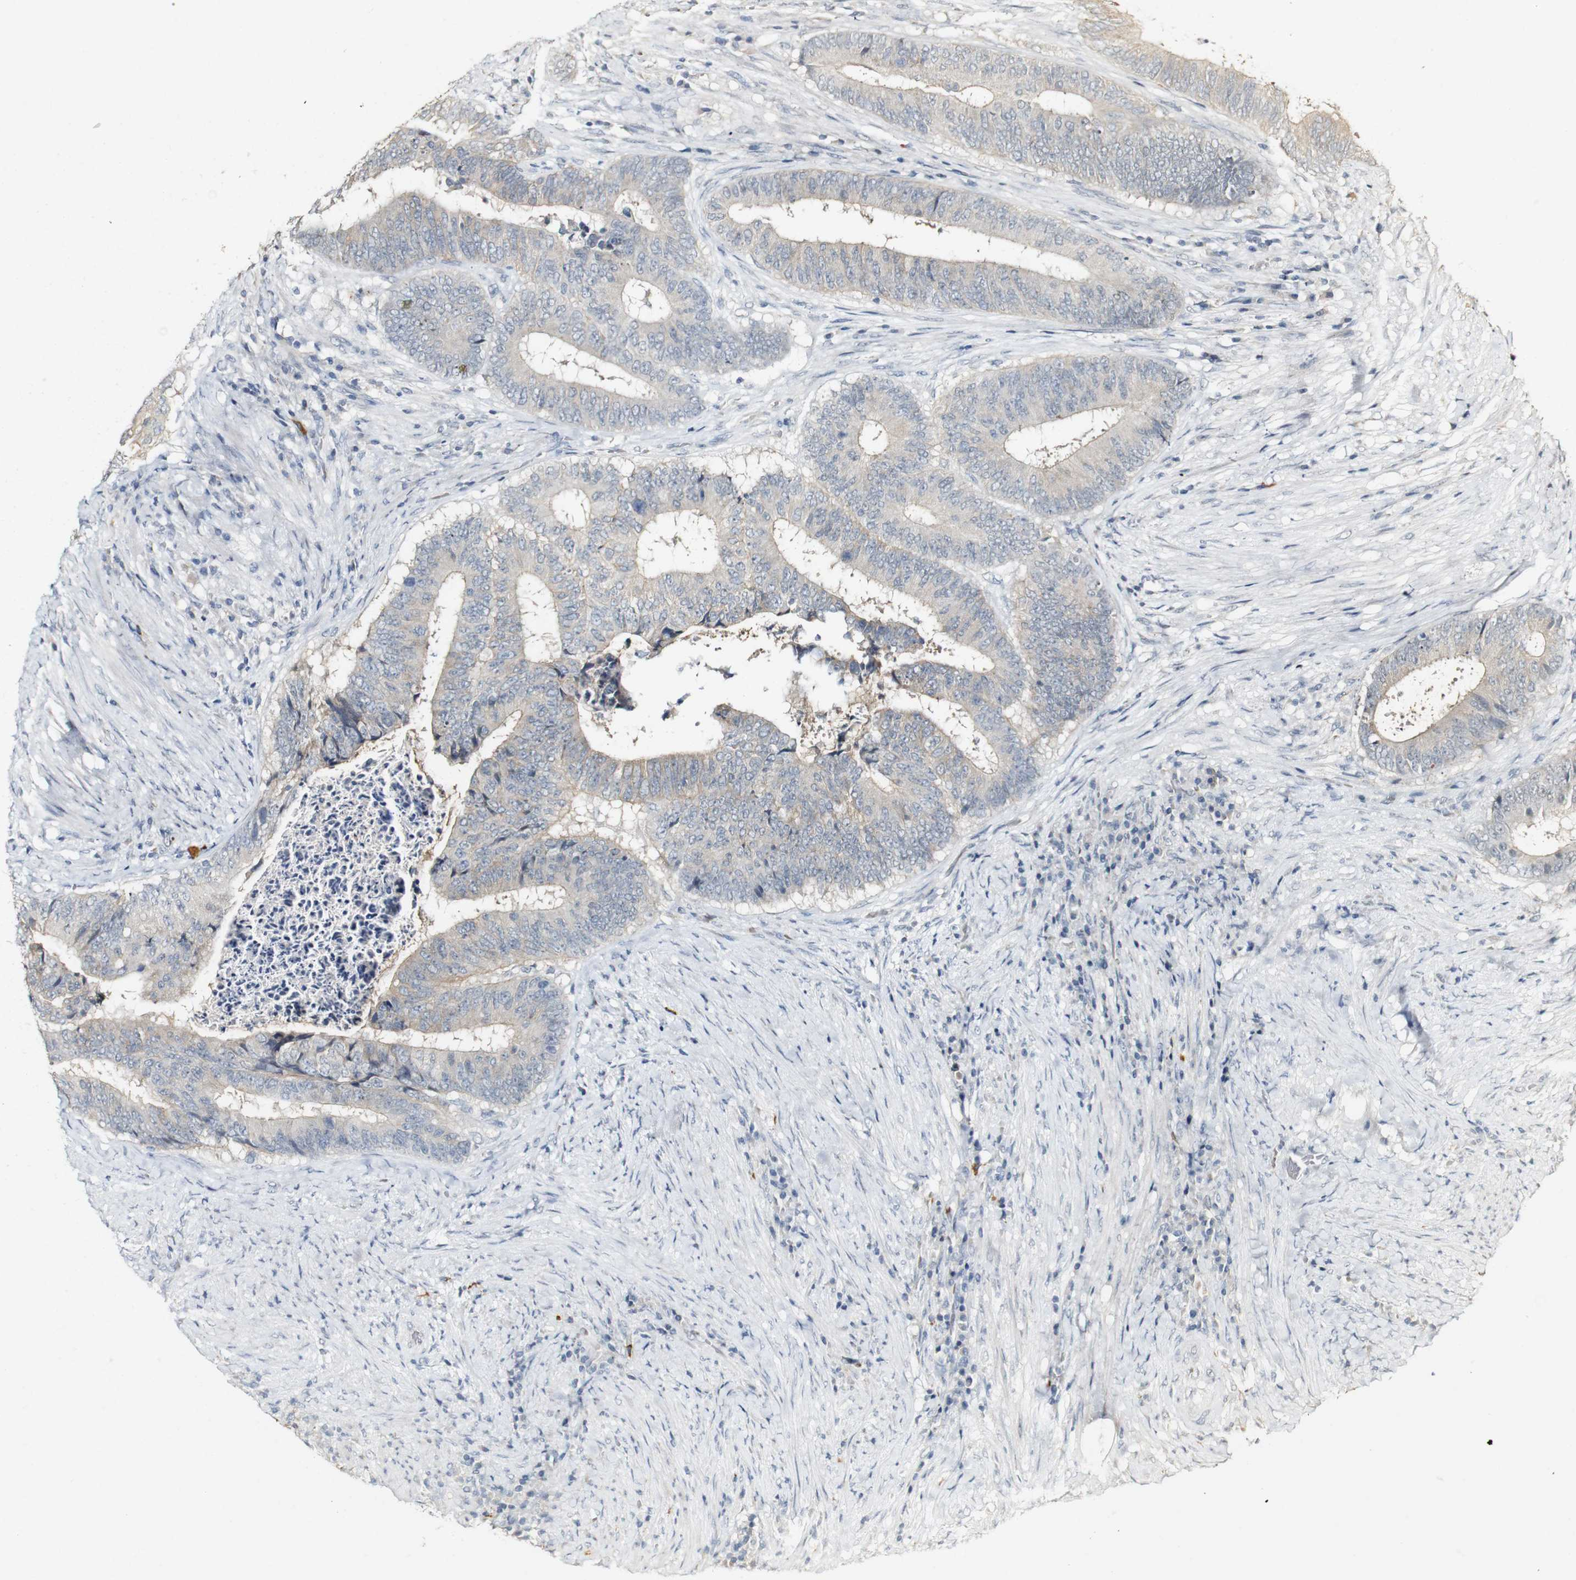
{"staining": {"intensity": "weak", "quantity": "<25%", "location": "cytoplasmic/membranous"}, "tissue": "colorectal cancer", "cell_type": "Tumor cells", "image_type": "cancer", "snomed": [{"axis": "morphology", "description": "Adenocarcinoma, NOS"}, {"axis": "topography", "description": "Rectum"}], "caption": "This is an IHC photomicrograph of adenocarcinoma (colorectal). There is no positivity in tumor cells.", "gene": "SYT7", "patient": {"sex": "male", "age": 72}}